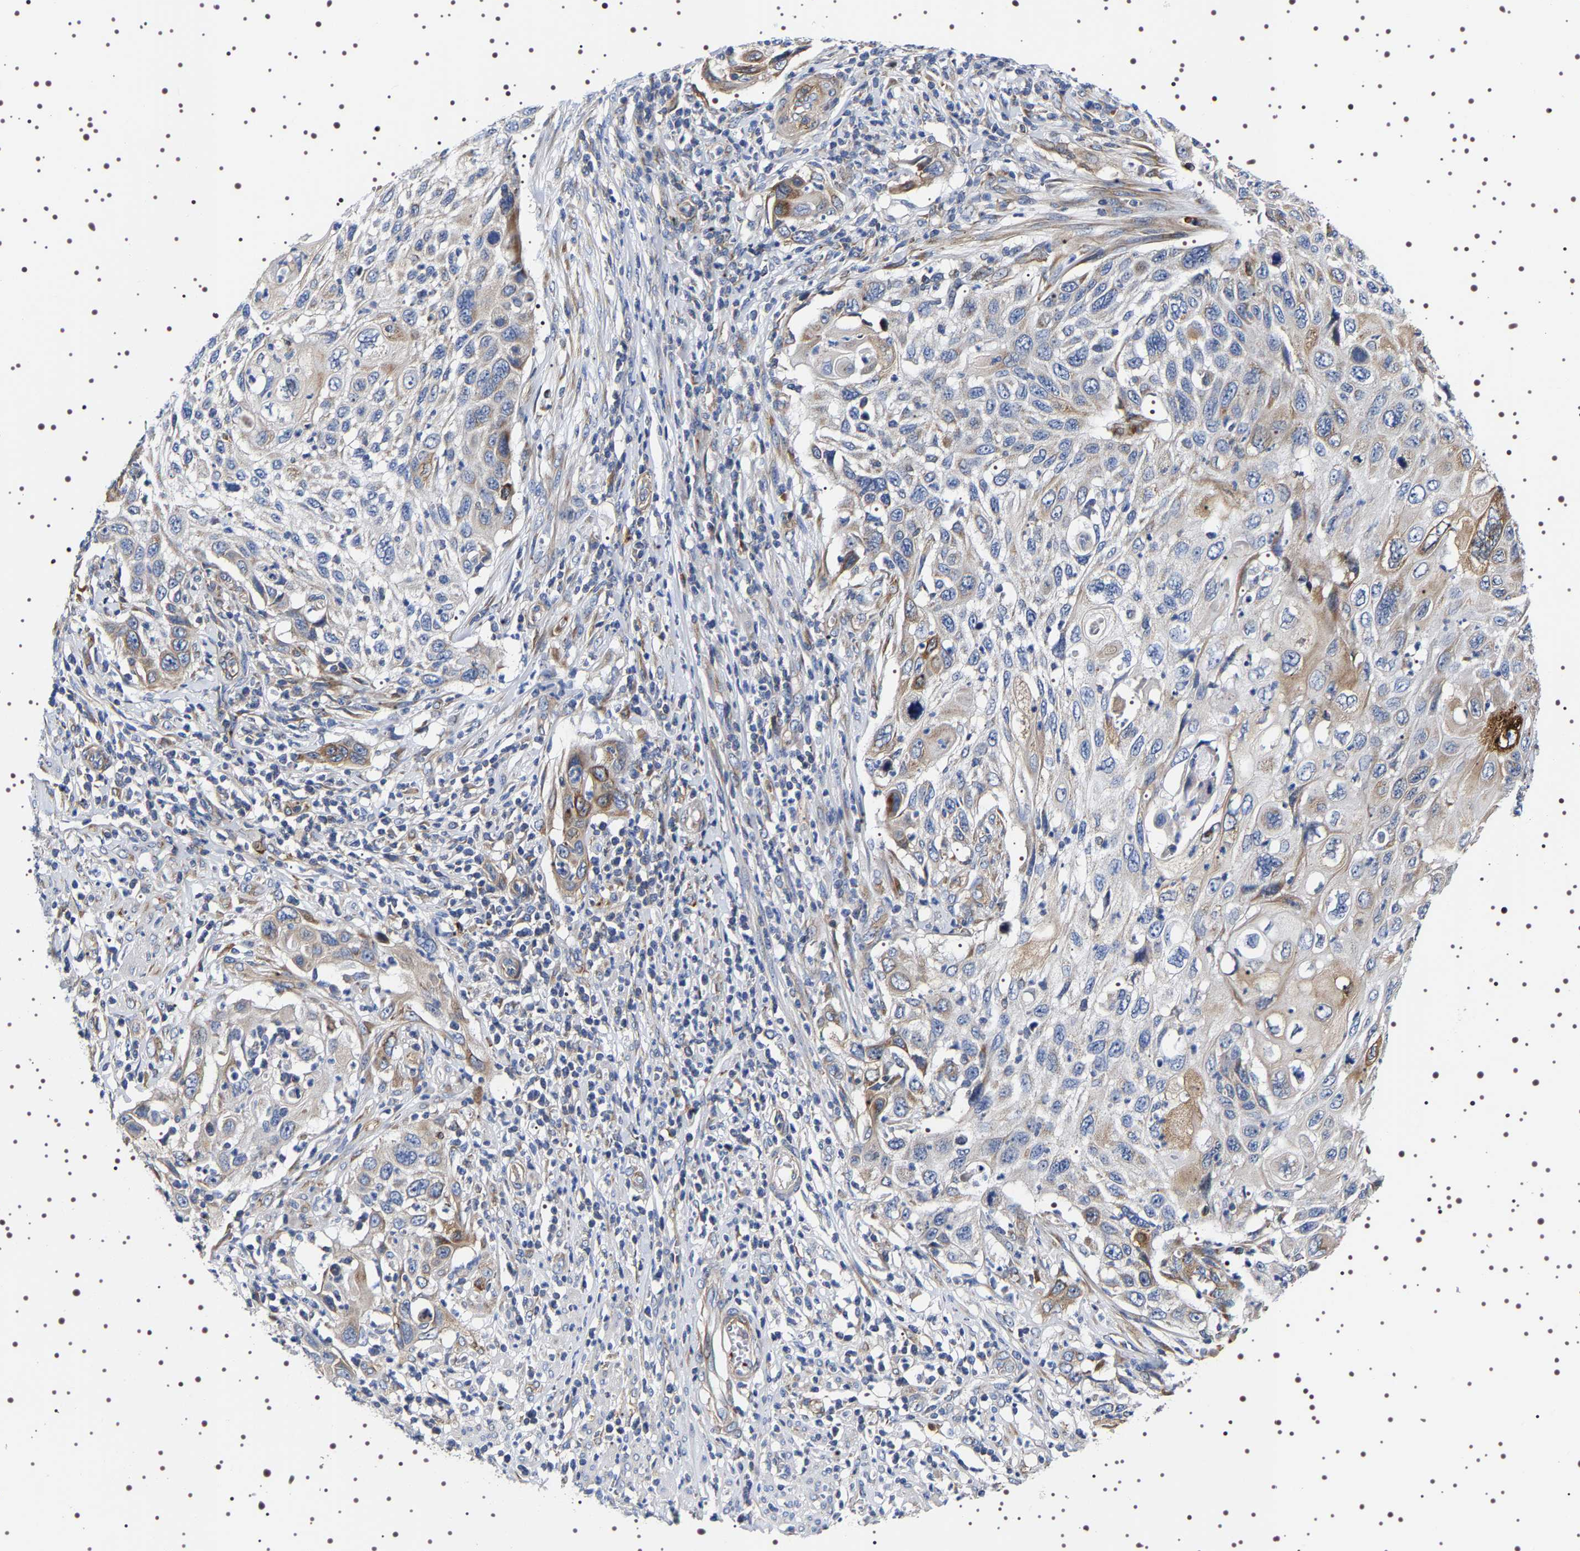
{"staining": {"intensity": "moderate", "quantity": "<25%", "location": "cytoplasmic/membranous"}, "tissue": "cervical cancer", "cell_type": "Tumor cells", "image_type": "cancer", "snomed": [{"axis": "morphology", "description": "Squamous cell carcinoma, NOS"}, {"axis": "topography", "description": "Cervix"}], "caption": "Protein expression analysis of cervical cancer shows moderate cytoplasmic/membranous positivity in about <25% of tumor cells. (Brightfield microscopy of DAB IHC at high magnification).", "gene": "SQLE", "patient": {"sex": "female", "age": 70}}